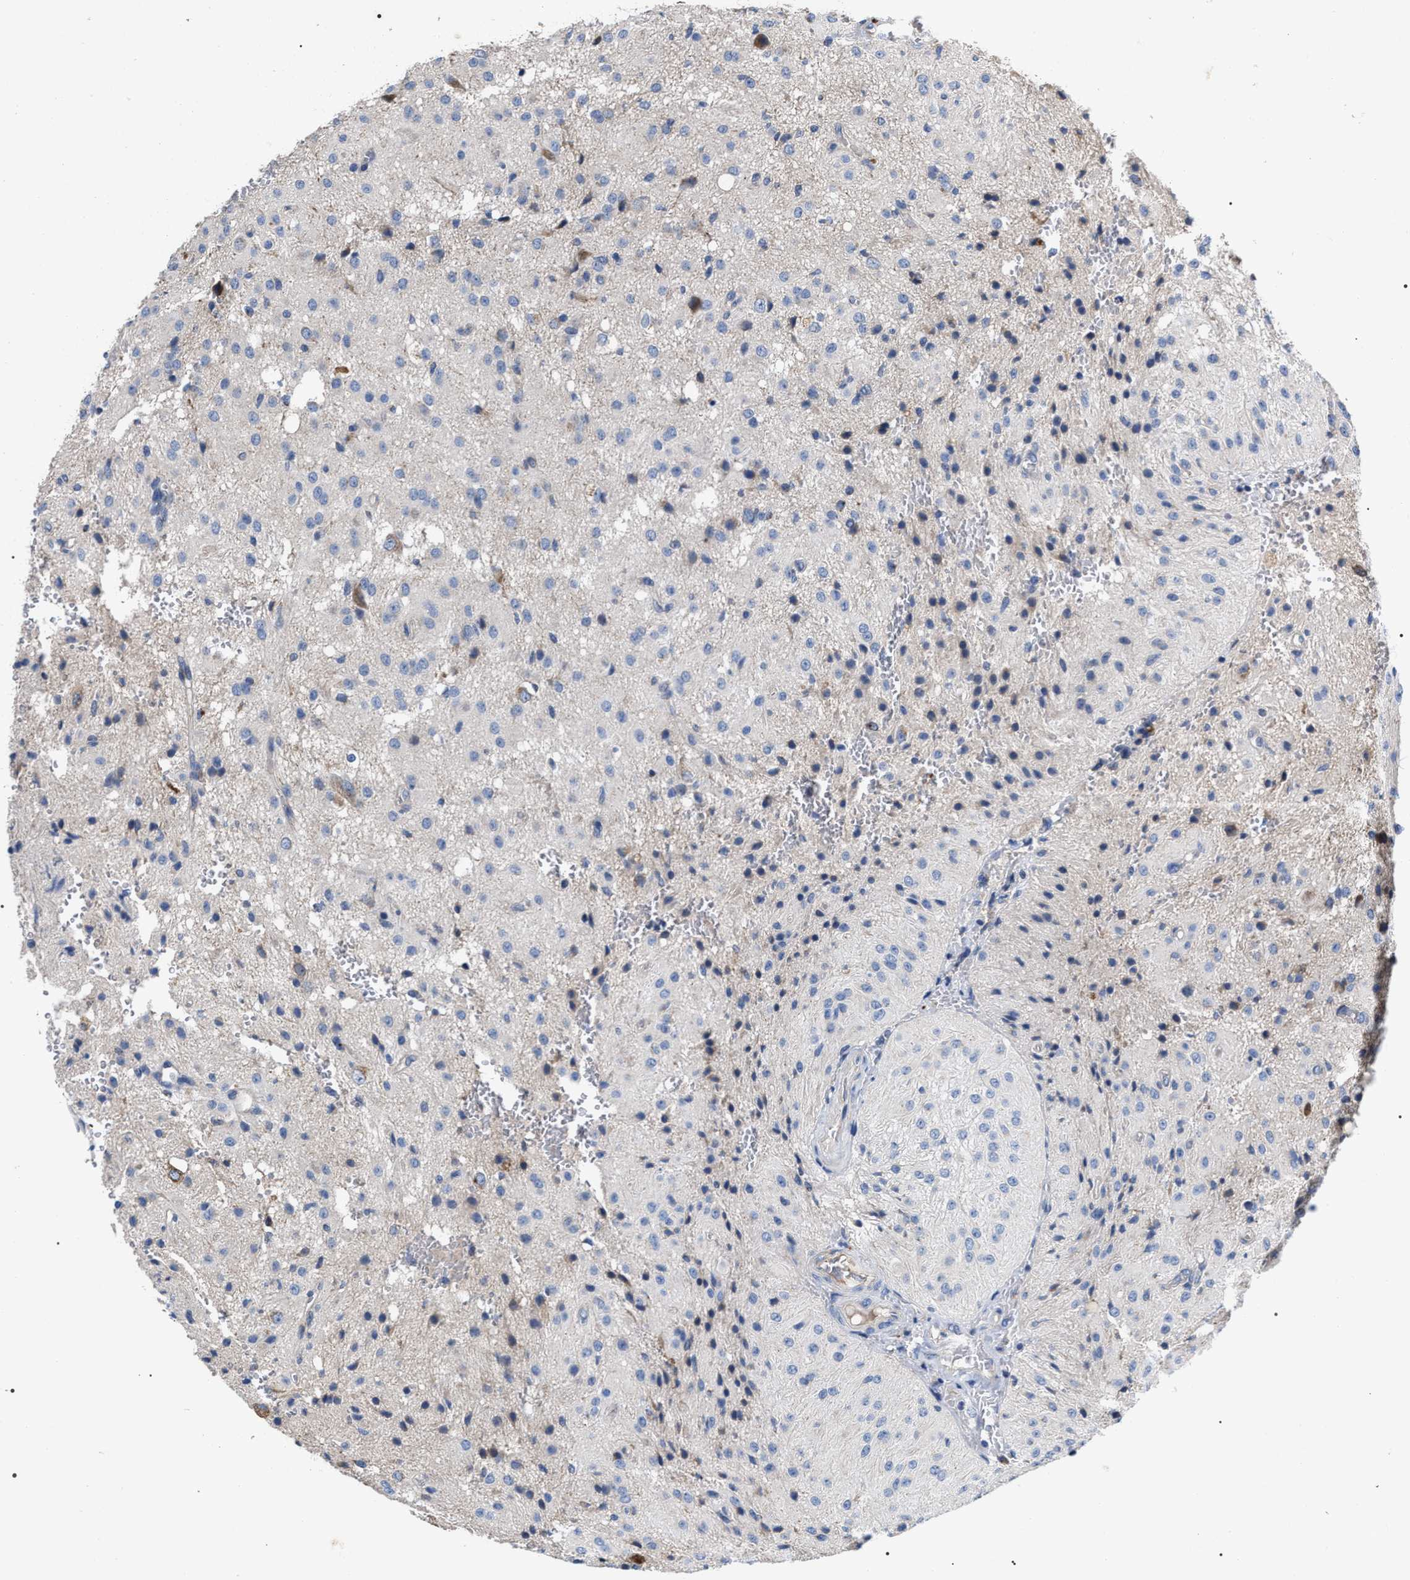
{"staining": {"intensity": "negative", "quantity": "none", "location": "none"}, "tissue": "glioma", "cell_type": "Tumor cells", "image_type": "cancer", "snomed": [{"axis": "morphology", "description": "Glioma, malignant, High grade"}, {"axis": "topography", "description": "Brain"}], "caption": "Malignant glioma (high-grade) was stained to show a protein in brown. There is no significant positivity in tumor cells.", "gene": "MACC1", "patient": {"sex": "female", "age": 59}}